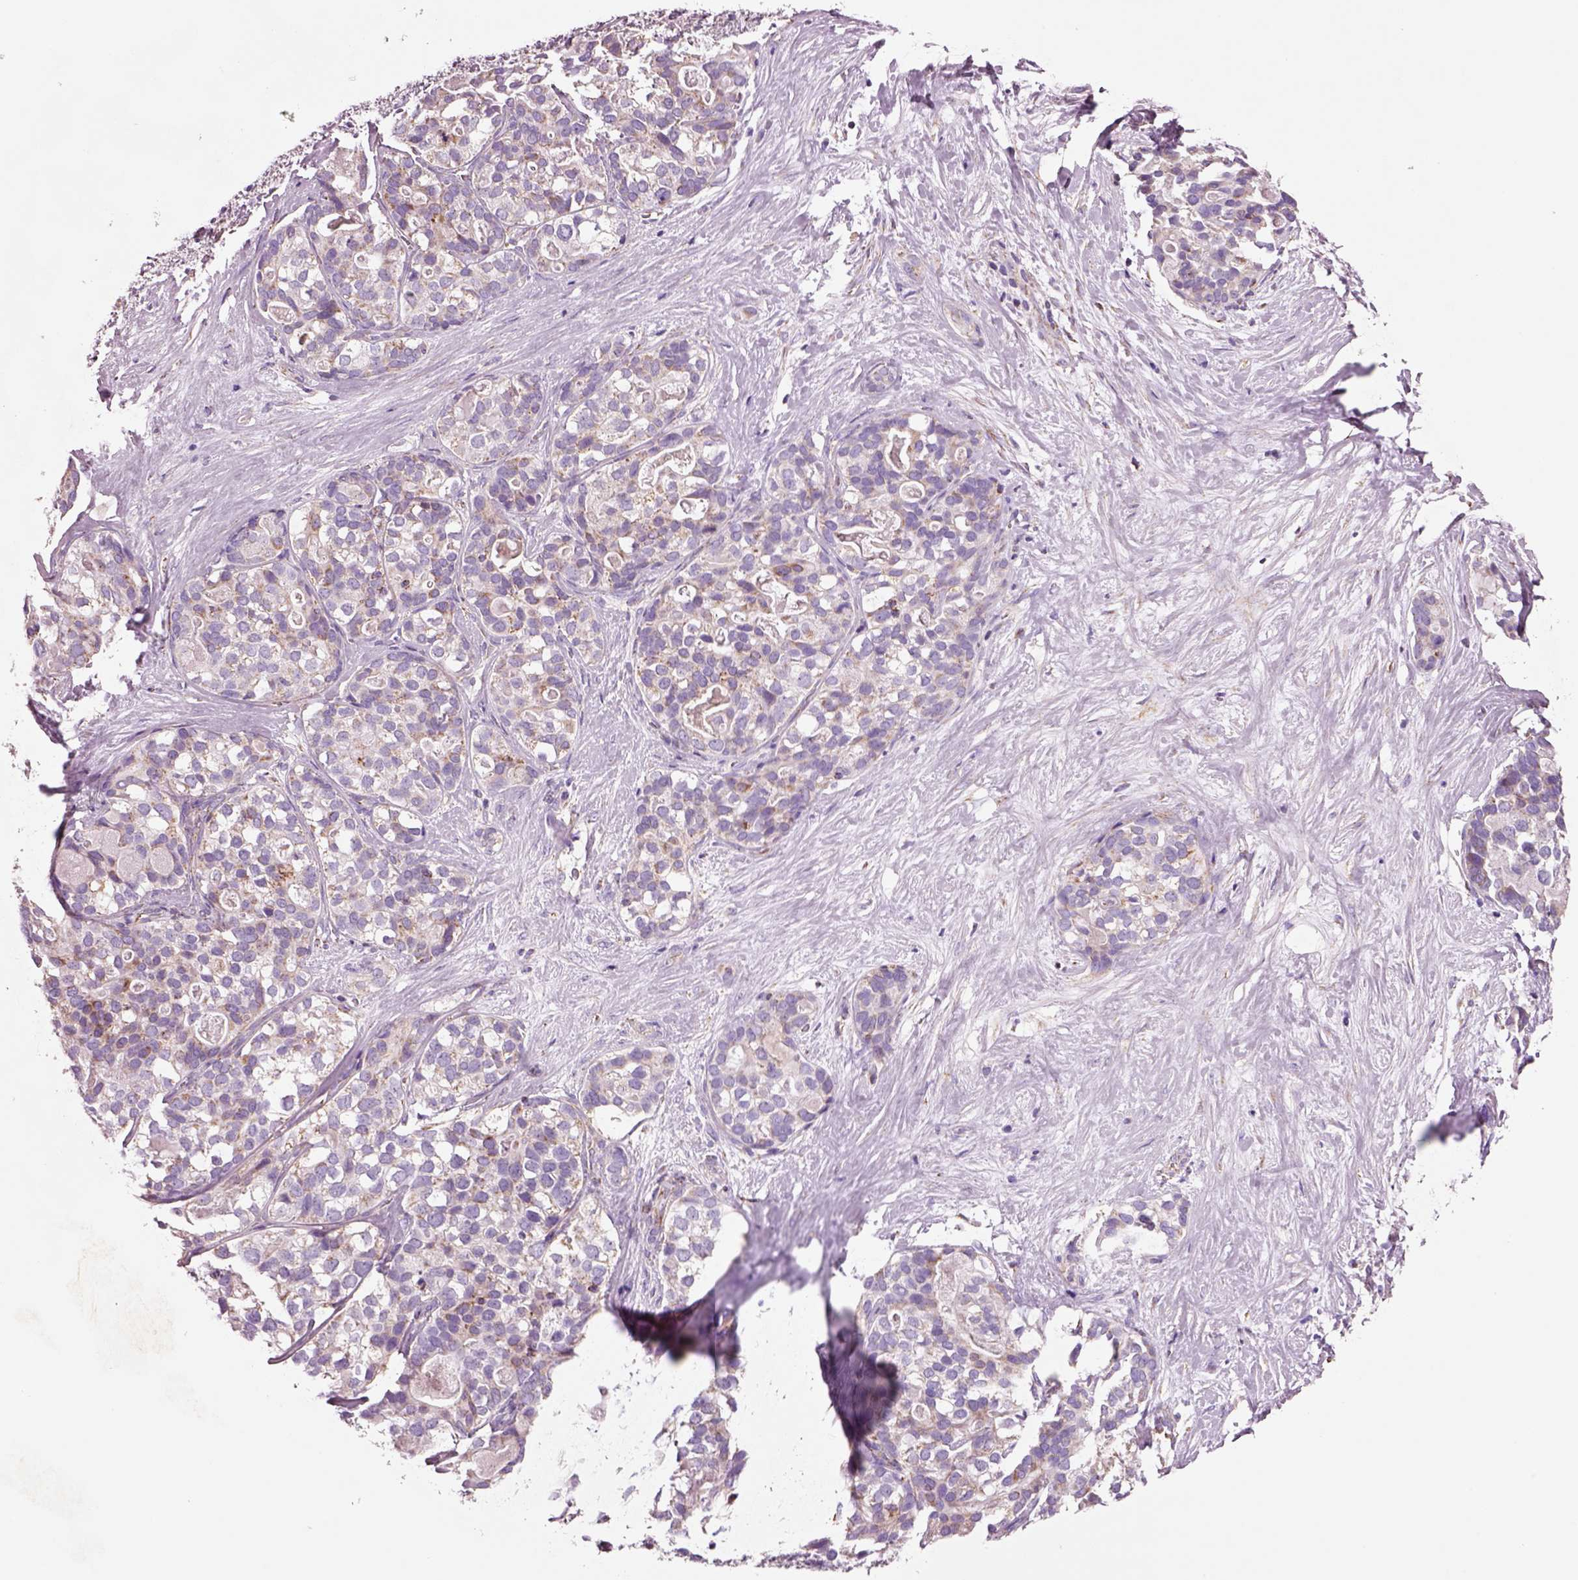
{"staining": {"intensity": "negative", "quantity": "none", "location": "none"}, "tissue": "liver cancer", "cell_type": "Tumor cells", "image_type": "cancer", "snomed": [{"axis": "morphology", "description": "Cholangiocarcinoma"}, {"axis": "topography", "description": "Liver"}], "caption": "Cholangiocarcinoma (liver) stained for a protein using immunohistochemistry (IHC) demonstrates no staining tumor cells.", "gene": "SLC25A24", "patient": {"sex": "male", "age": 56}}